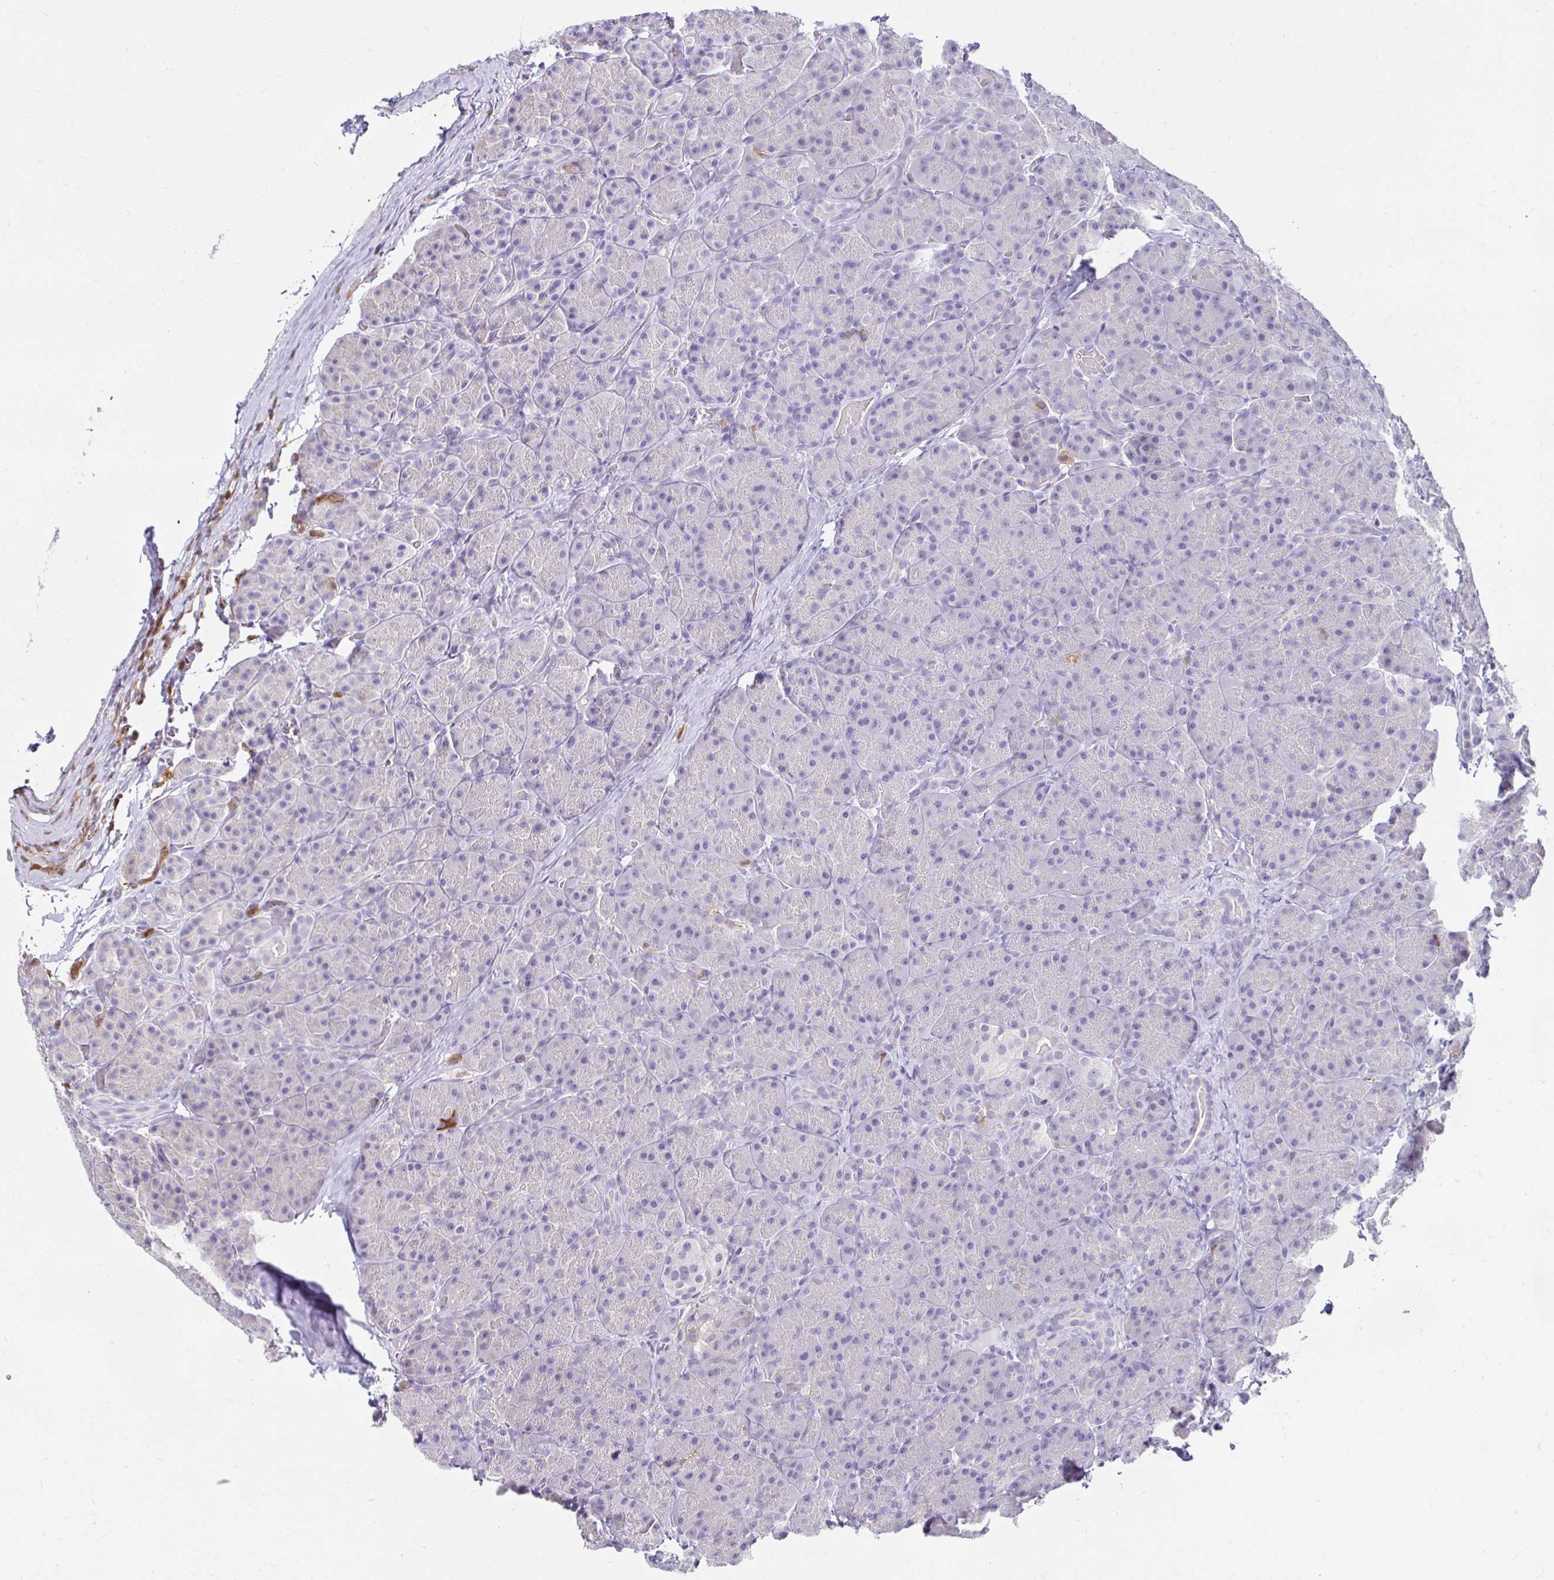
{"staining": {"intensity": "negative", "quantity": "none", "location": "none"}, "tissue": "pancreas", "cell_type": "Exocrine glandular cells", "image_type": "normal", "snomed": [{"axis": "morphology", "description": "Normal tissue, NOS"}, {"axis": "topography", "description": "Pancreas"}], "caption": "A photomicrograph of pancreas stained for a protein displays no brown staining in exocrine glandular cells. (DAB IHC with hematoxylin counter stain).", "gene": "PADI2", "patient": {"sex": "male", "age": 57}}